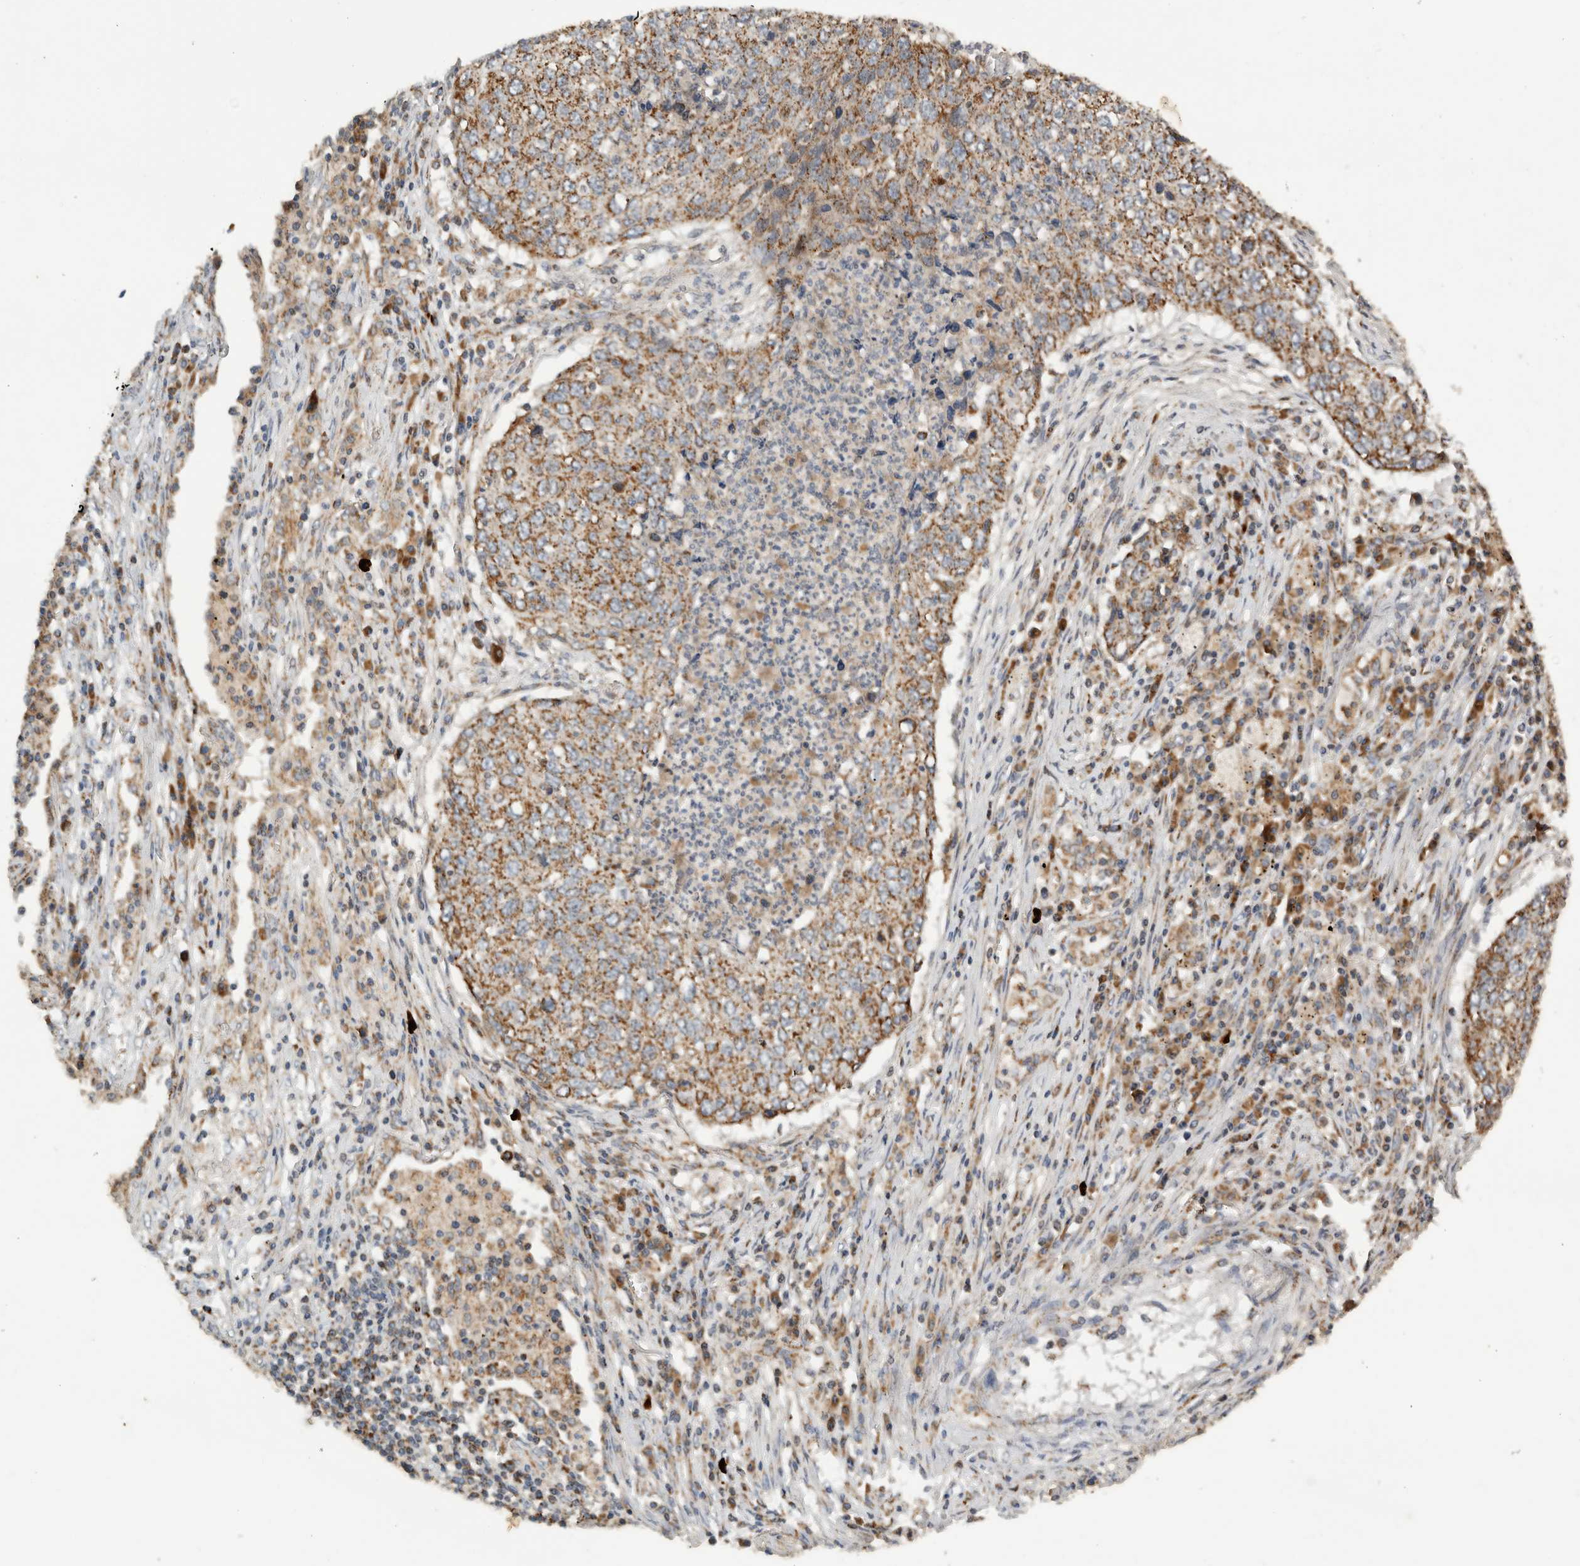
{"staining": {"intensity": "moderate", "quantity": ">75%", "location": "cytoplasmic/membranous"}, "tissue": "lung cancer", "cell_type": "Tumor cells", "image_type": "cancer", "snomed": [{"axis": "morphology", "description": "Squamous cell carcinoma, NOS"}, {"axis": "topography", "description": "Lung"}], "caption": "Lung cancer (squamous cell carcinoma) stained with a protein marker reveals moderate staining in tumor cells.", "gene": "AMPD1", "patient": {"sex": "female", "age": 63}}